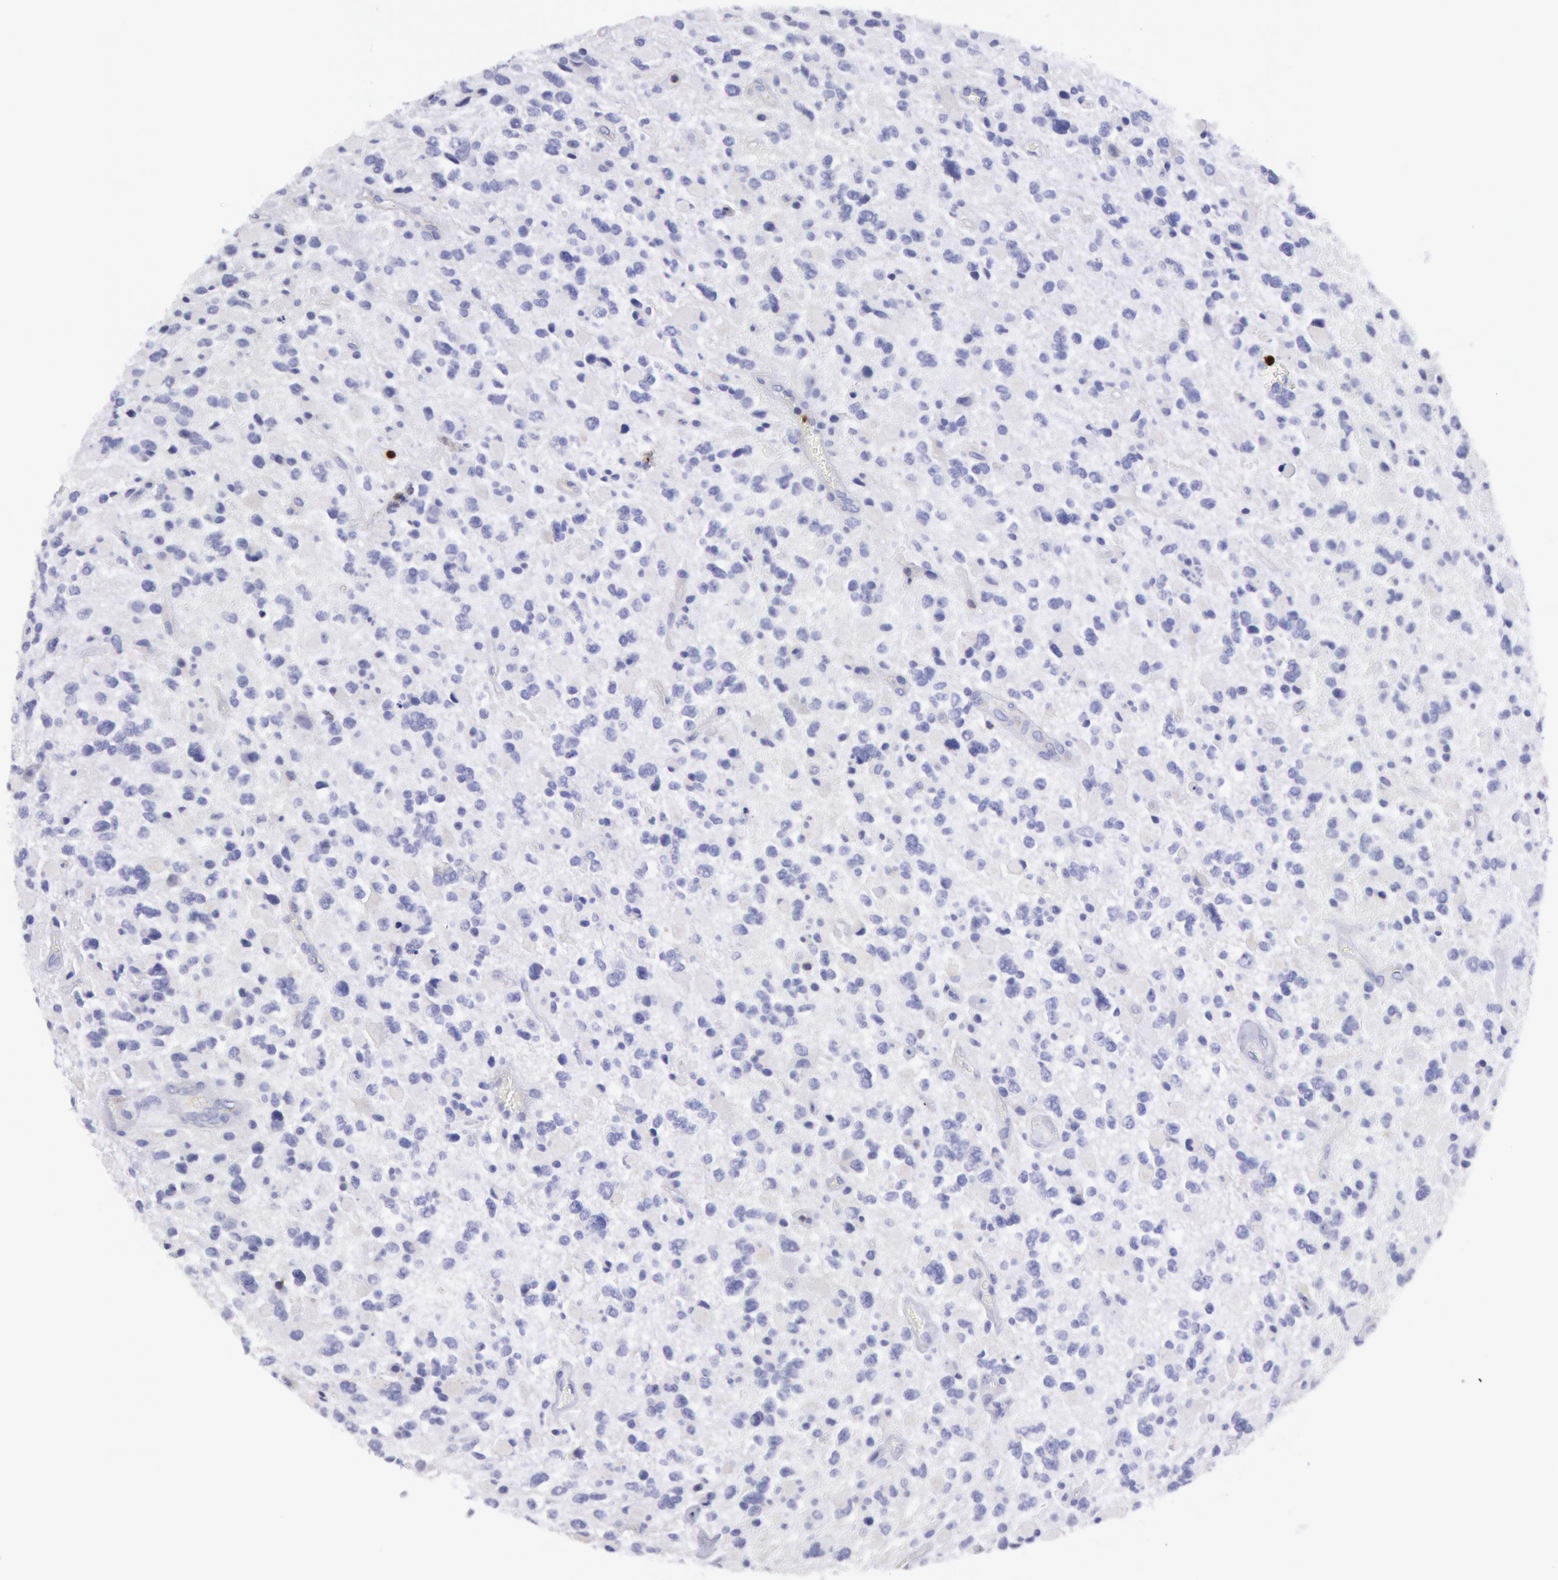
{"staining": {"intensity": "negative", "quantity": "none", "location": "none"}, "tissue": "glioma", "cell_type": "Tumor cells", "image_type": "cancer", "snomed": [{"axis": "morphology", "description": "Glioma, malignant, High grade"}, {"axis": "topography", "description": "Brain"}], "caption": "This is a photomicrograph of IHC staining of glioma, which shows no expression in tumor cells.", "gene": "RAB27A", "patient": {"sex": "female", "age": 37}}